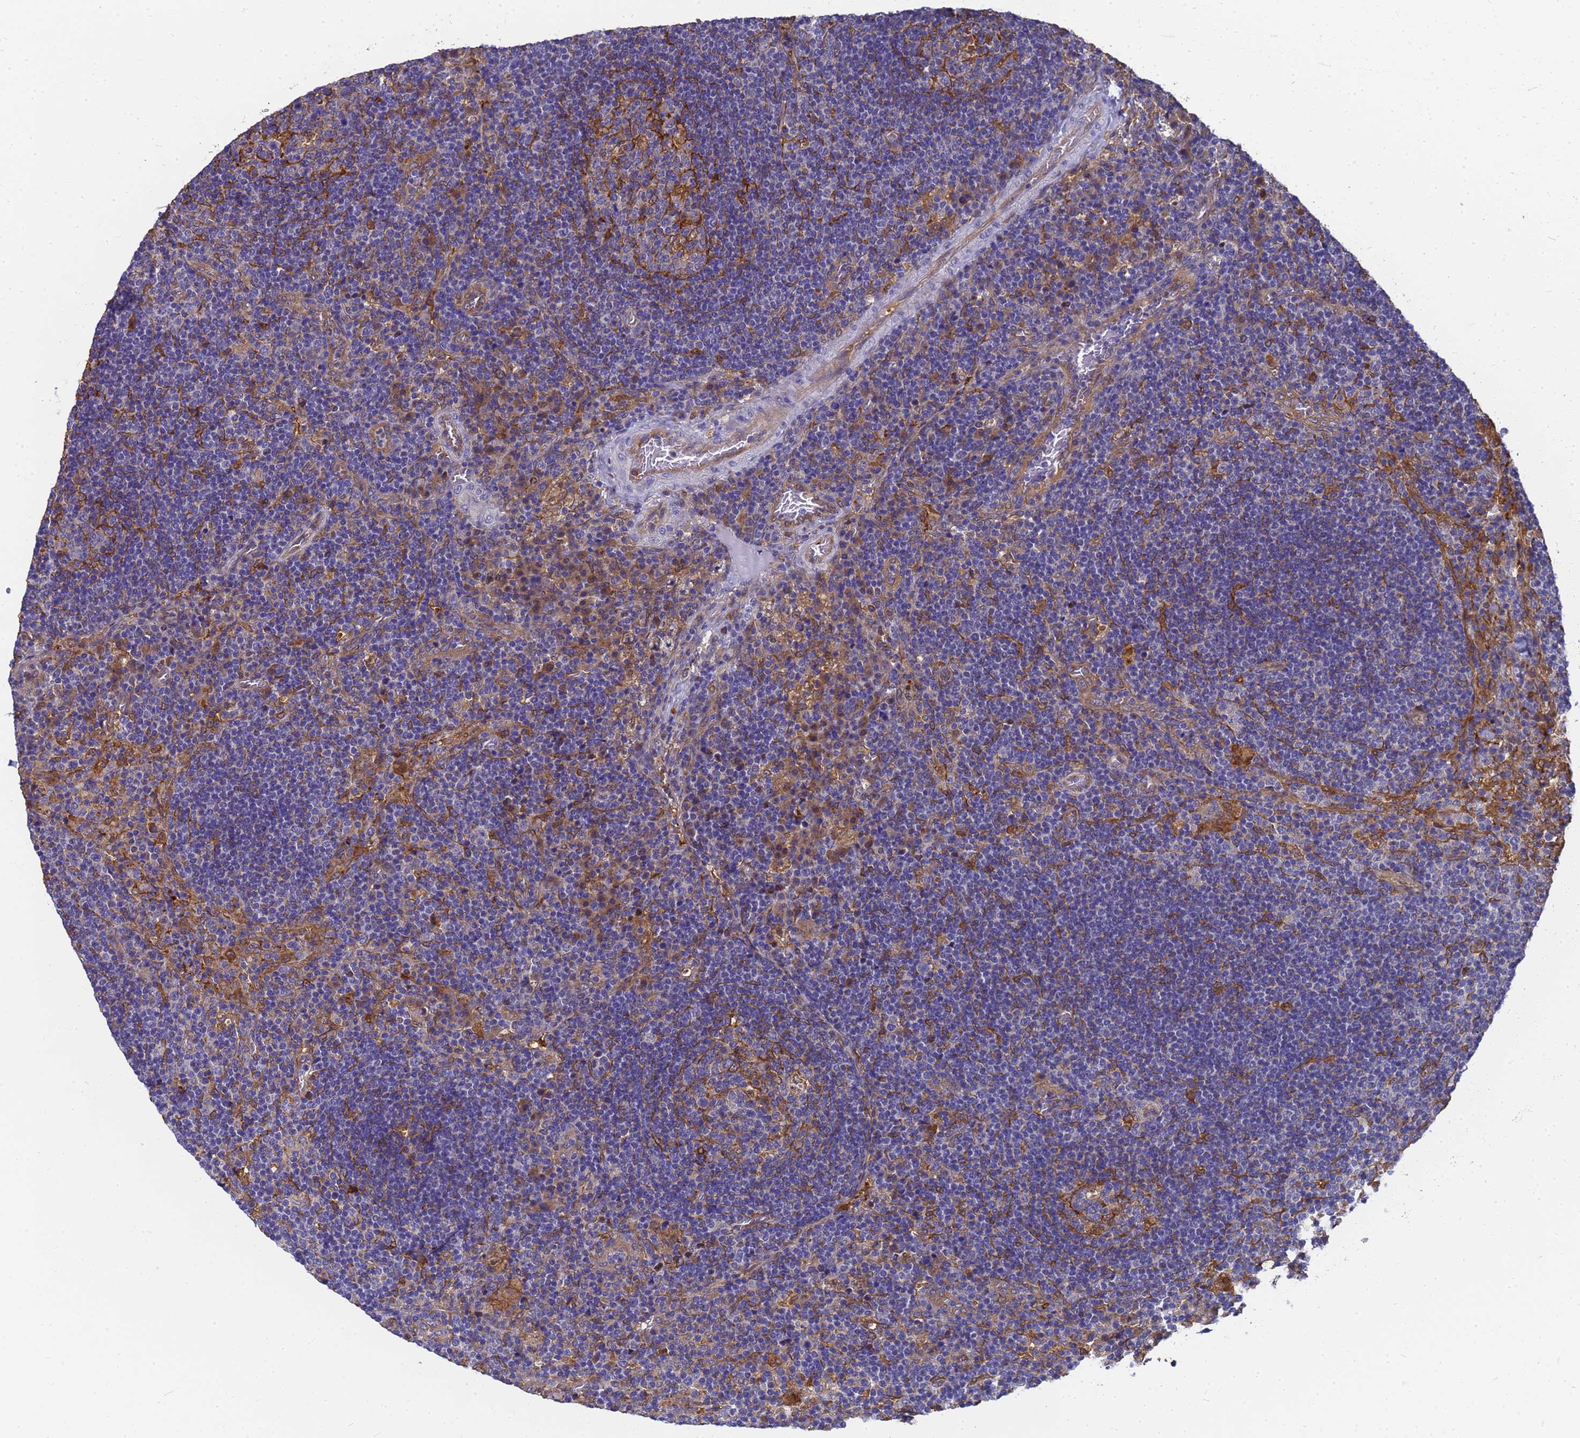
{"staining": {"intensity": "negative", "quantity": "none", "location": "none"}, "tissue": "lymph node", "cell_type": "Germinal center cells", "image_type": "normal", "snomed": [{"axis": "morphology", "description": "Normal tissue, NOS"}, {"axis": "topography", "description": "Lymph node"}], "caption": "Immunohistochemistry micrograph of normal lymph node: human lymph node stained with DAB (3,3'-diaminobenzidine) reveals no significant protein expression in germinal center cells.", "gene": "SLC35E2B", "patient": {"sex": "male", "age": 58}}